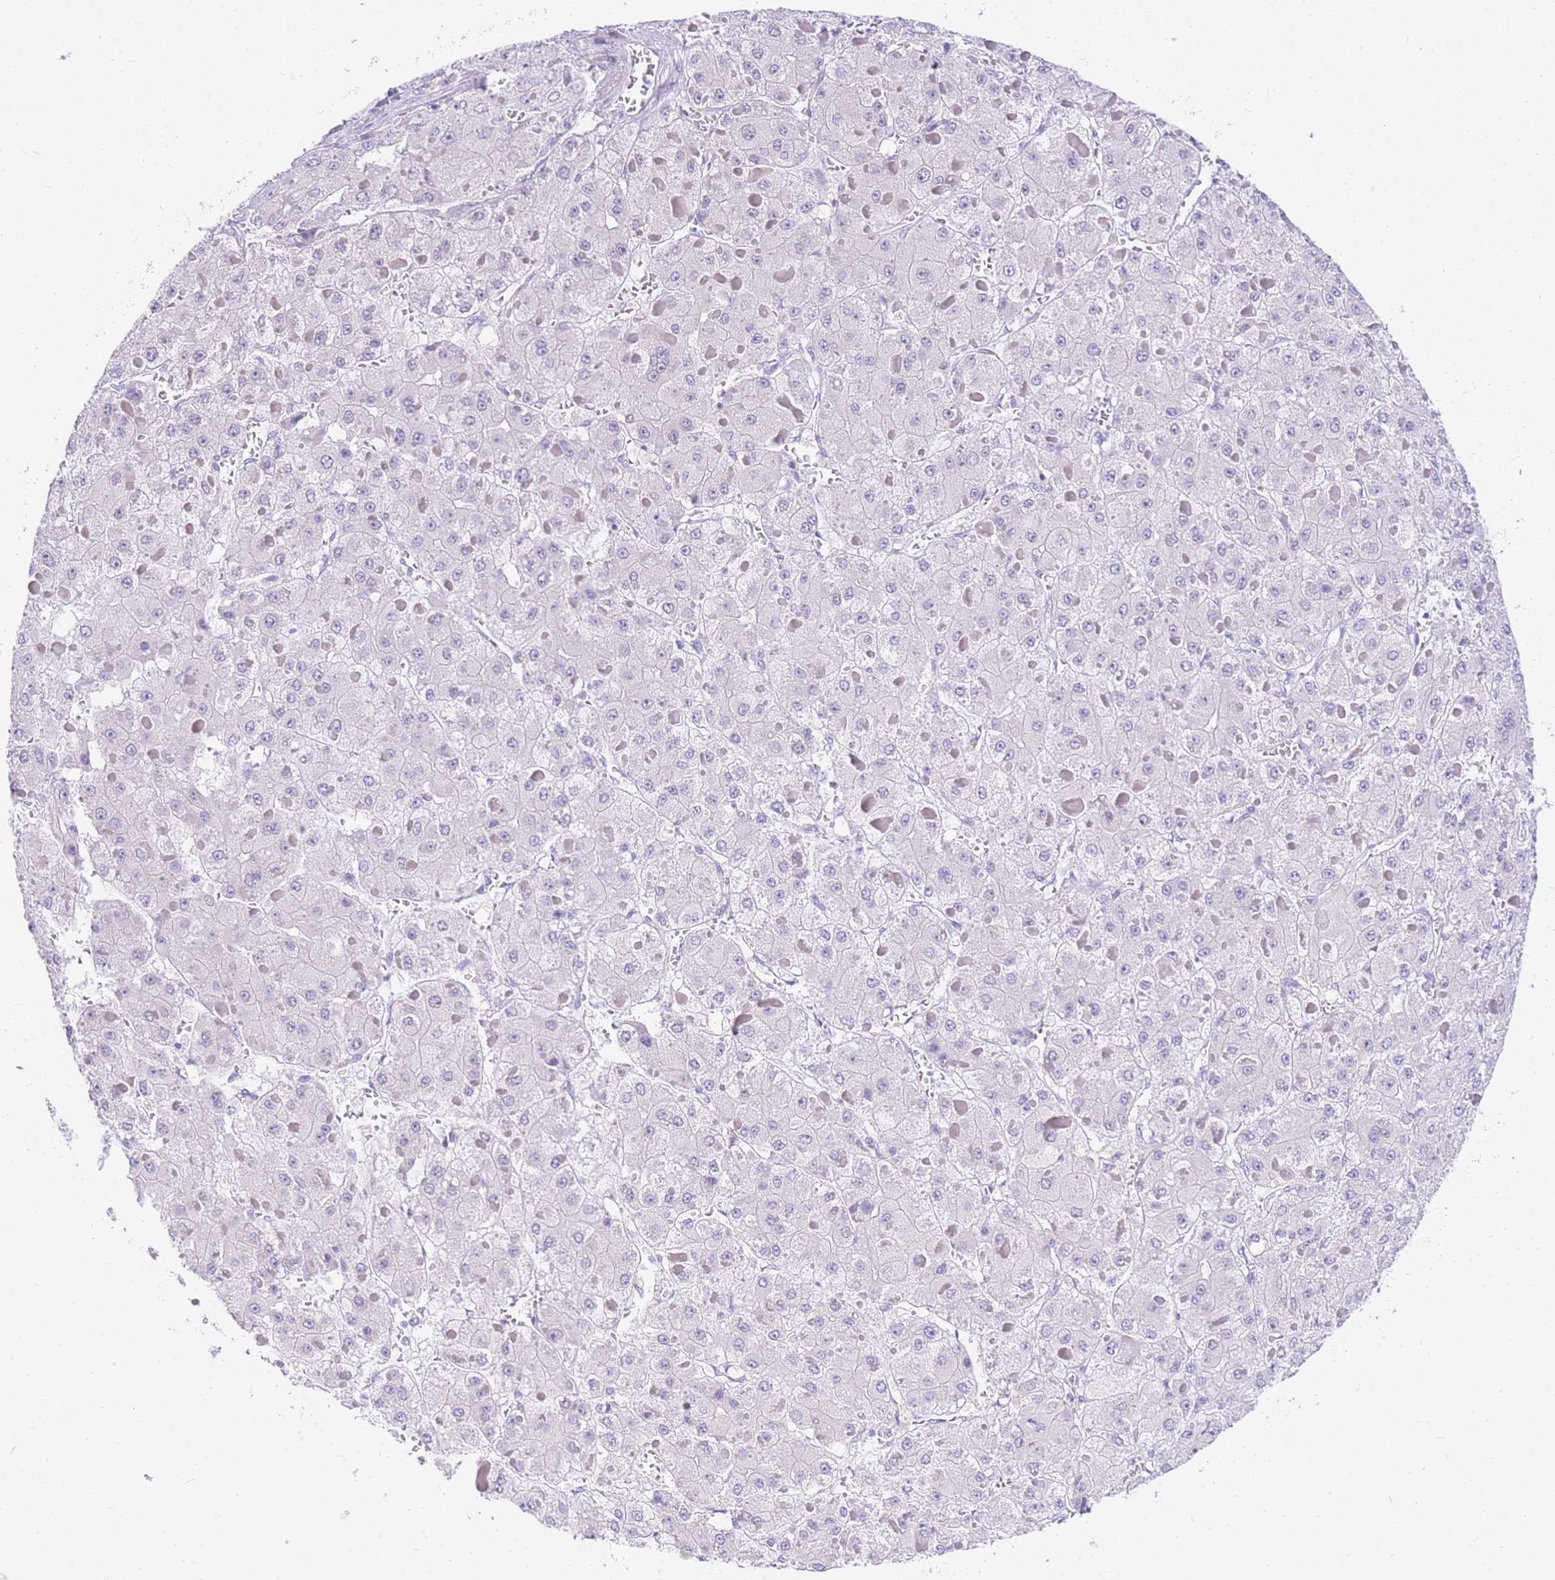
{"staining": {"intensity": "negative", "quantity": "none", "location": "none"}, "tissue": "liver cancer", "cell_type": "Tumor cells", "image_type": "cancer", "snomed": [{"axis": "morphology", "description": "Carcinoma, Hepatocellular, NOS"}, {"axis": "topography", "description": "Liver"}], "caption": "Immunohistochemistry (IHC) image of neoplastic tissue: human liver hepatocellular carcinoma stained with DAB exhibits no significant protein staining in tumor cells. The staining was performed using DAB to visualize the protein expression in brown, while the nuclei were stained in blue with hematoxylin (Magnification: 20x).", "gene": "SRSF12", "patient": {"sex": "female", "age": 73}}